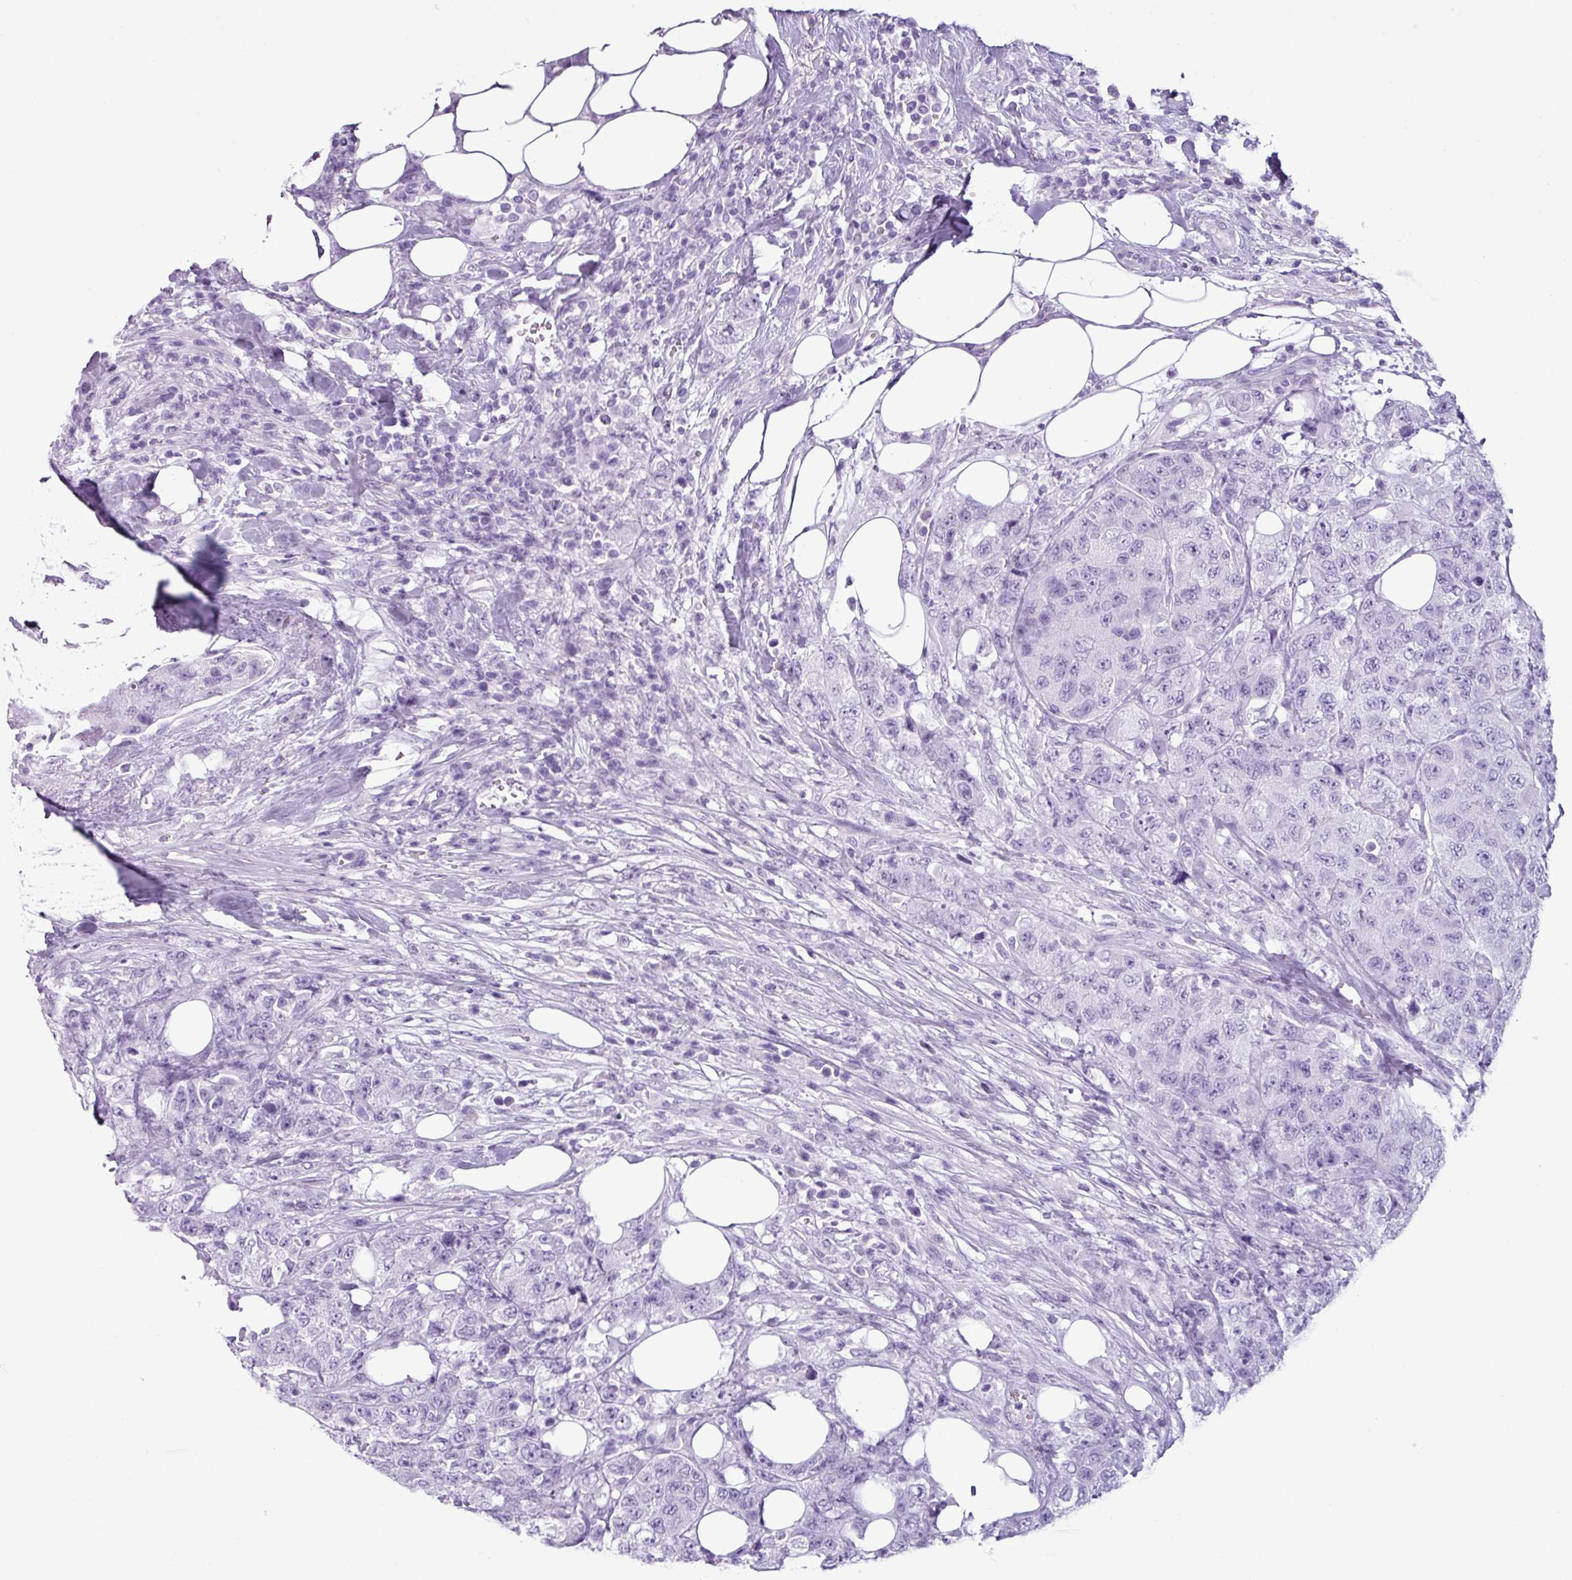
{"staining": {"intensity": "negative", "quantity": "none", "location": "none"}, "tissue": "urothelial cancer", "cell_type": "Tumor cells", "image_type": "cancer", "snomed": [{"axis": "morphology", "description": "Urothelial carcinoma, High grade"}, {"axis": "topography", "description": "Urinary bladder"}], "caption": "Human urothelial carcinoma (high-grade) stained for a protein using immunohistochemistry displays no positivity in tumor cells.", "gene": "SCT", "patient": {"sex": "female", "age": 78}}